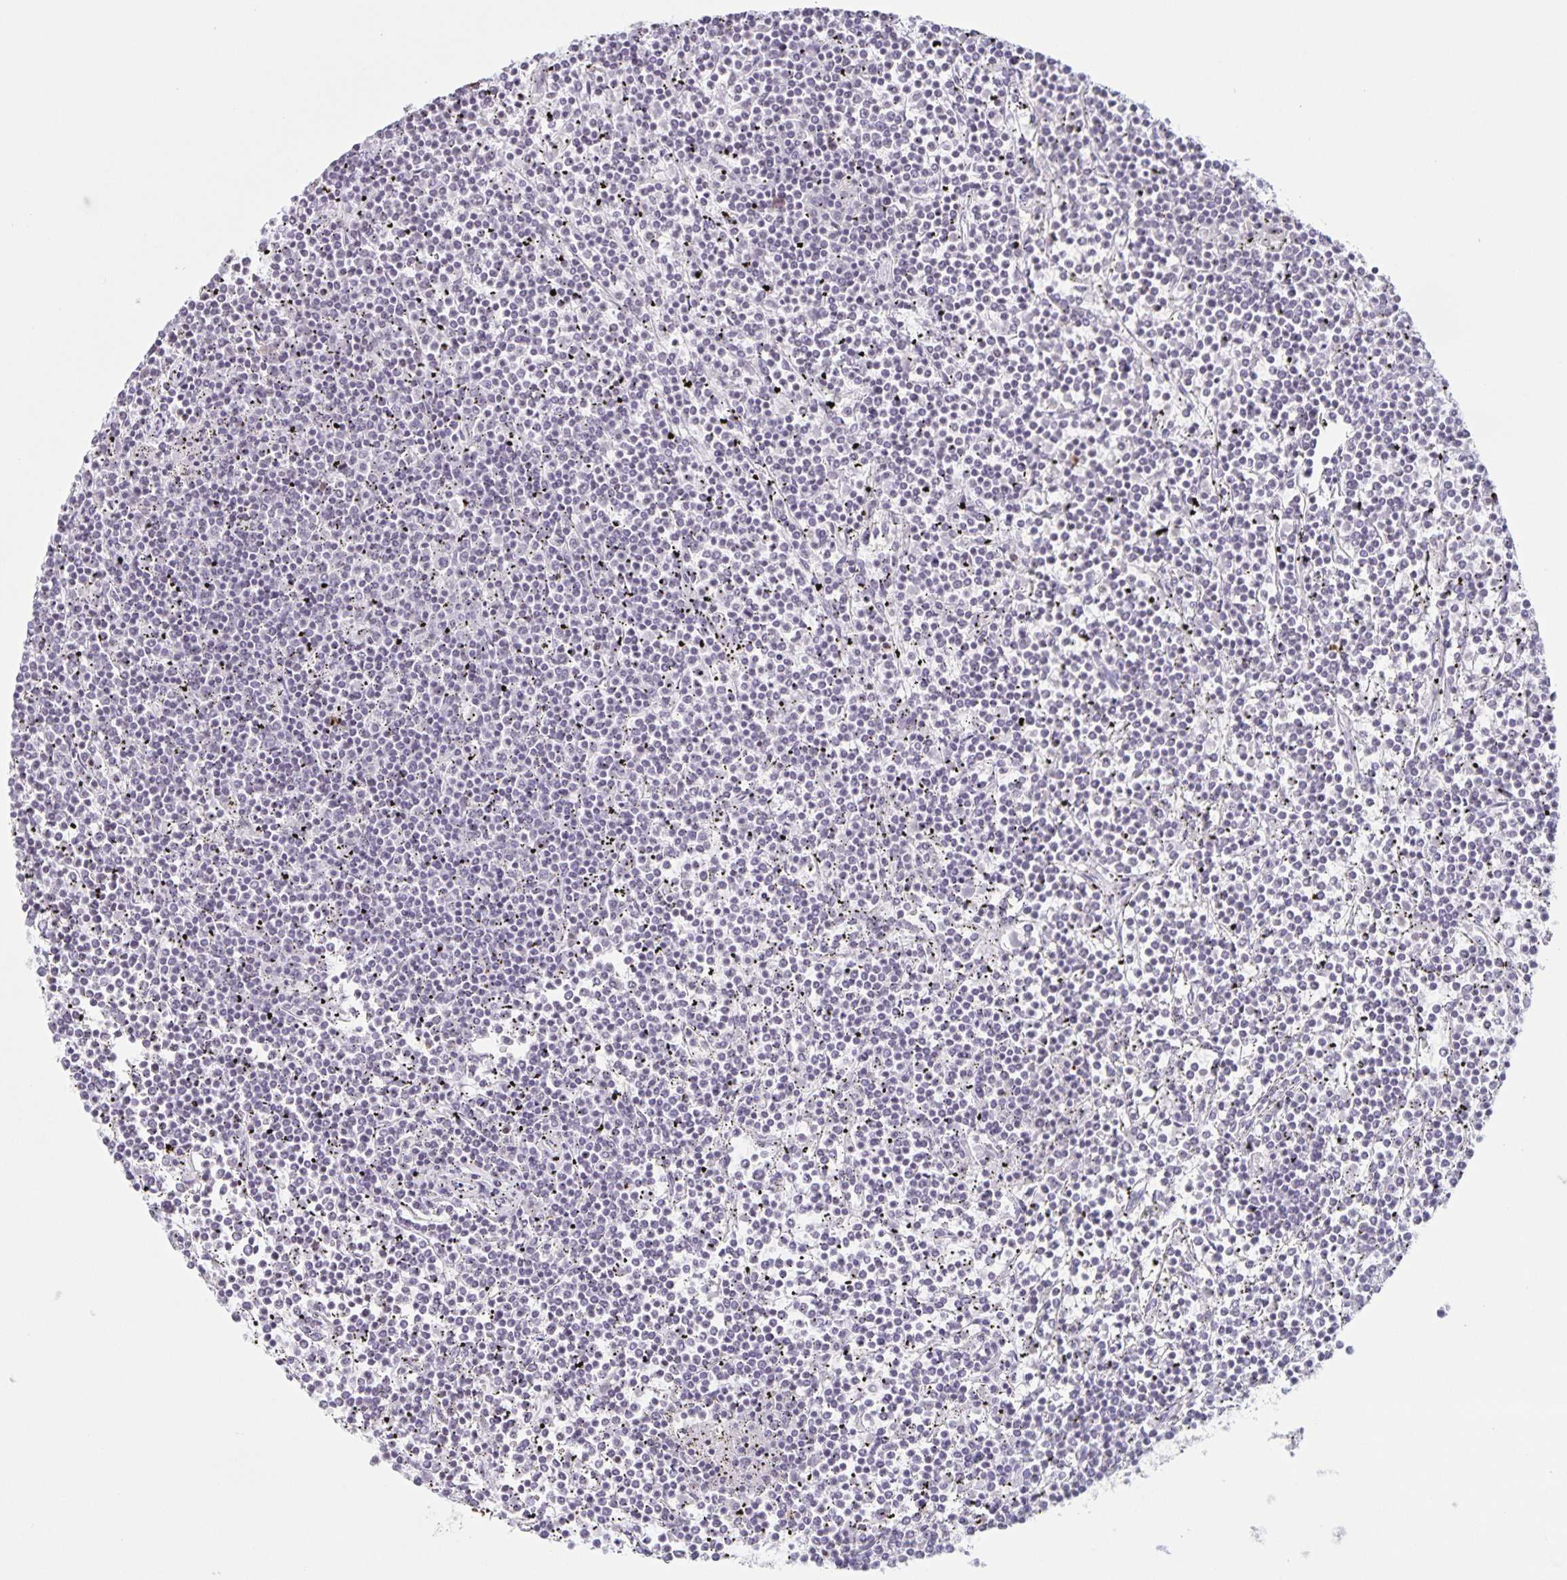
{"staining": {"intensity": "negative", "quantity": "none", "location": "none"}, "tissue": "lymphoma", "cell_type": "Tumor cells", "image_type": "cancer", "snomed": [{"axis": "morphology", "description": "Malignant lymphoma, non-Hodgkin's type, Low grade"}, {"axis": "topography", "description": "Spleen"}], "caption": "Protein analysis of low-grade malignant lymphoma, non-Hodgkin's type displays no significant staining in tumor cells.", "gene": "LCE6A", "patient": {"sex": "female", "age": 19}}